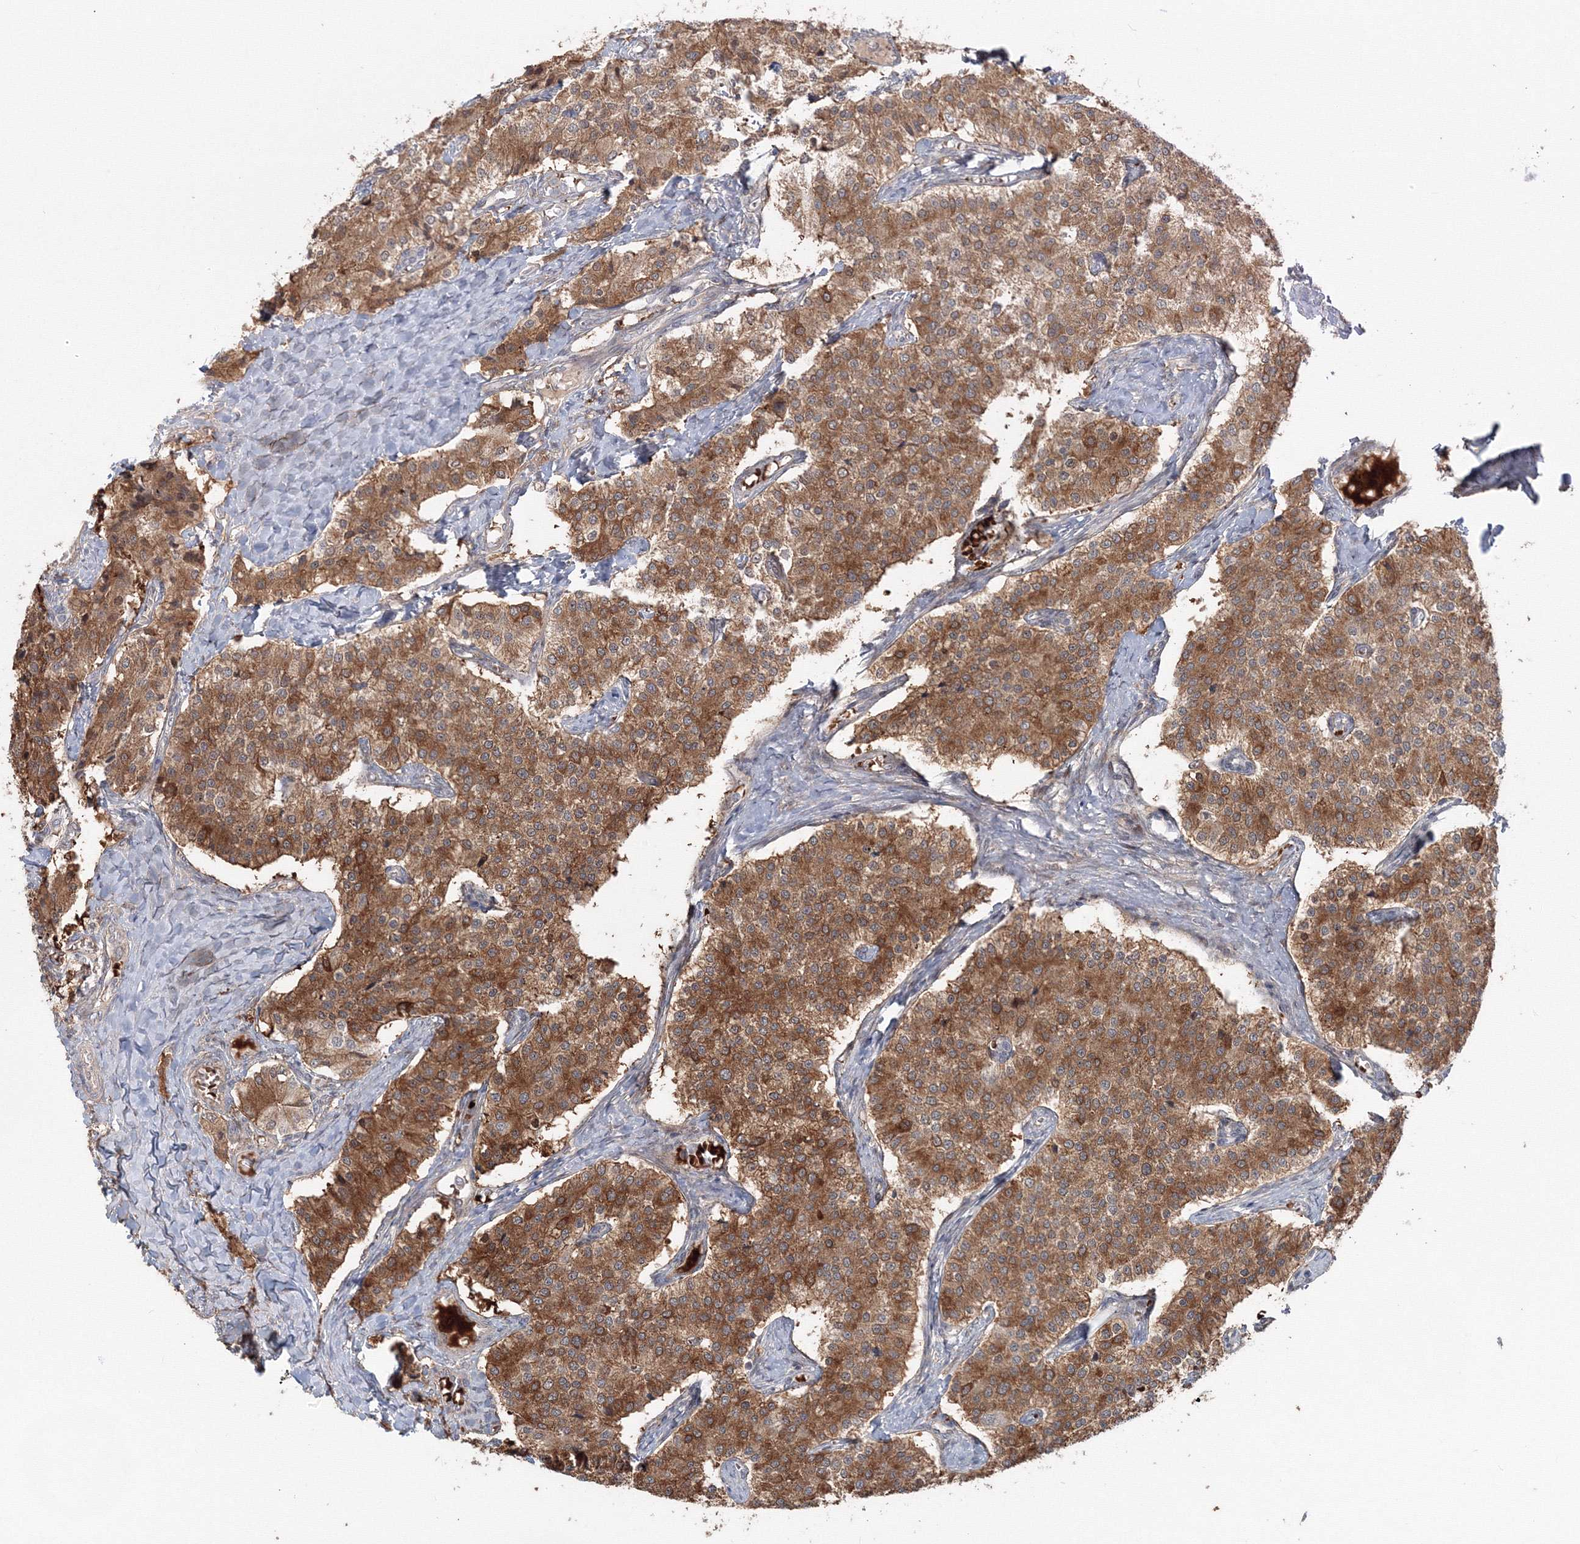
{"staining": {"intensity": "moderate", "quantity": ">75%", "location": "cytoplasmic/membranous"}, "tissue": "carcinoid", "cell_type": "Tumor cells", "image_type": "cancer", "snomed": [{"axis": "morphology", "description": "Carcinoid, malignant, NOS"}, {"axis": "topography", "description": "Colon"}], "caption": "A brown stain highlights moderate cytoplasmic/membranous positivity of a protein in human carcinoid tumor cells.", "gene": "MKRN2", "patient": {"sex": "female", "age": 52}}